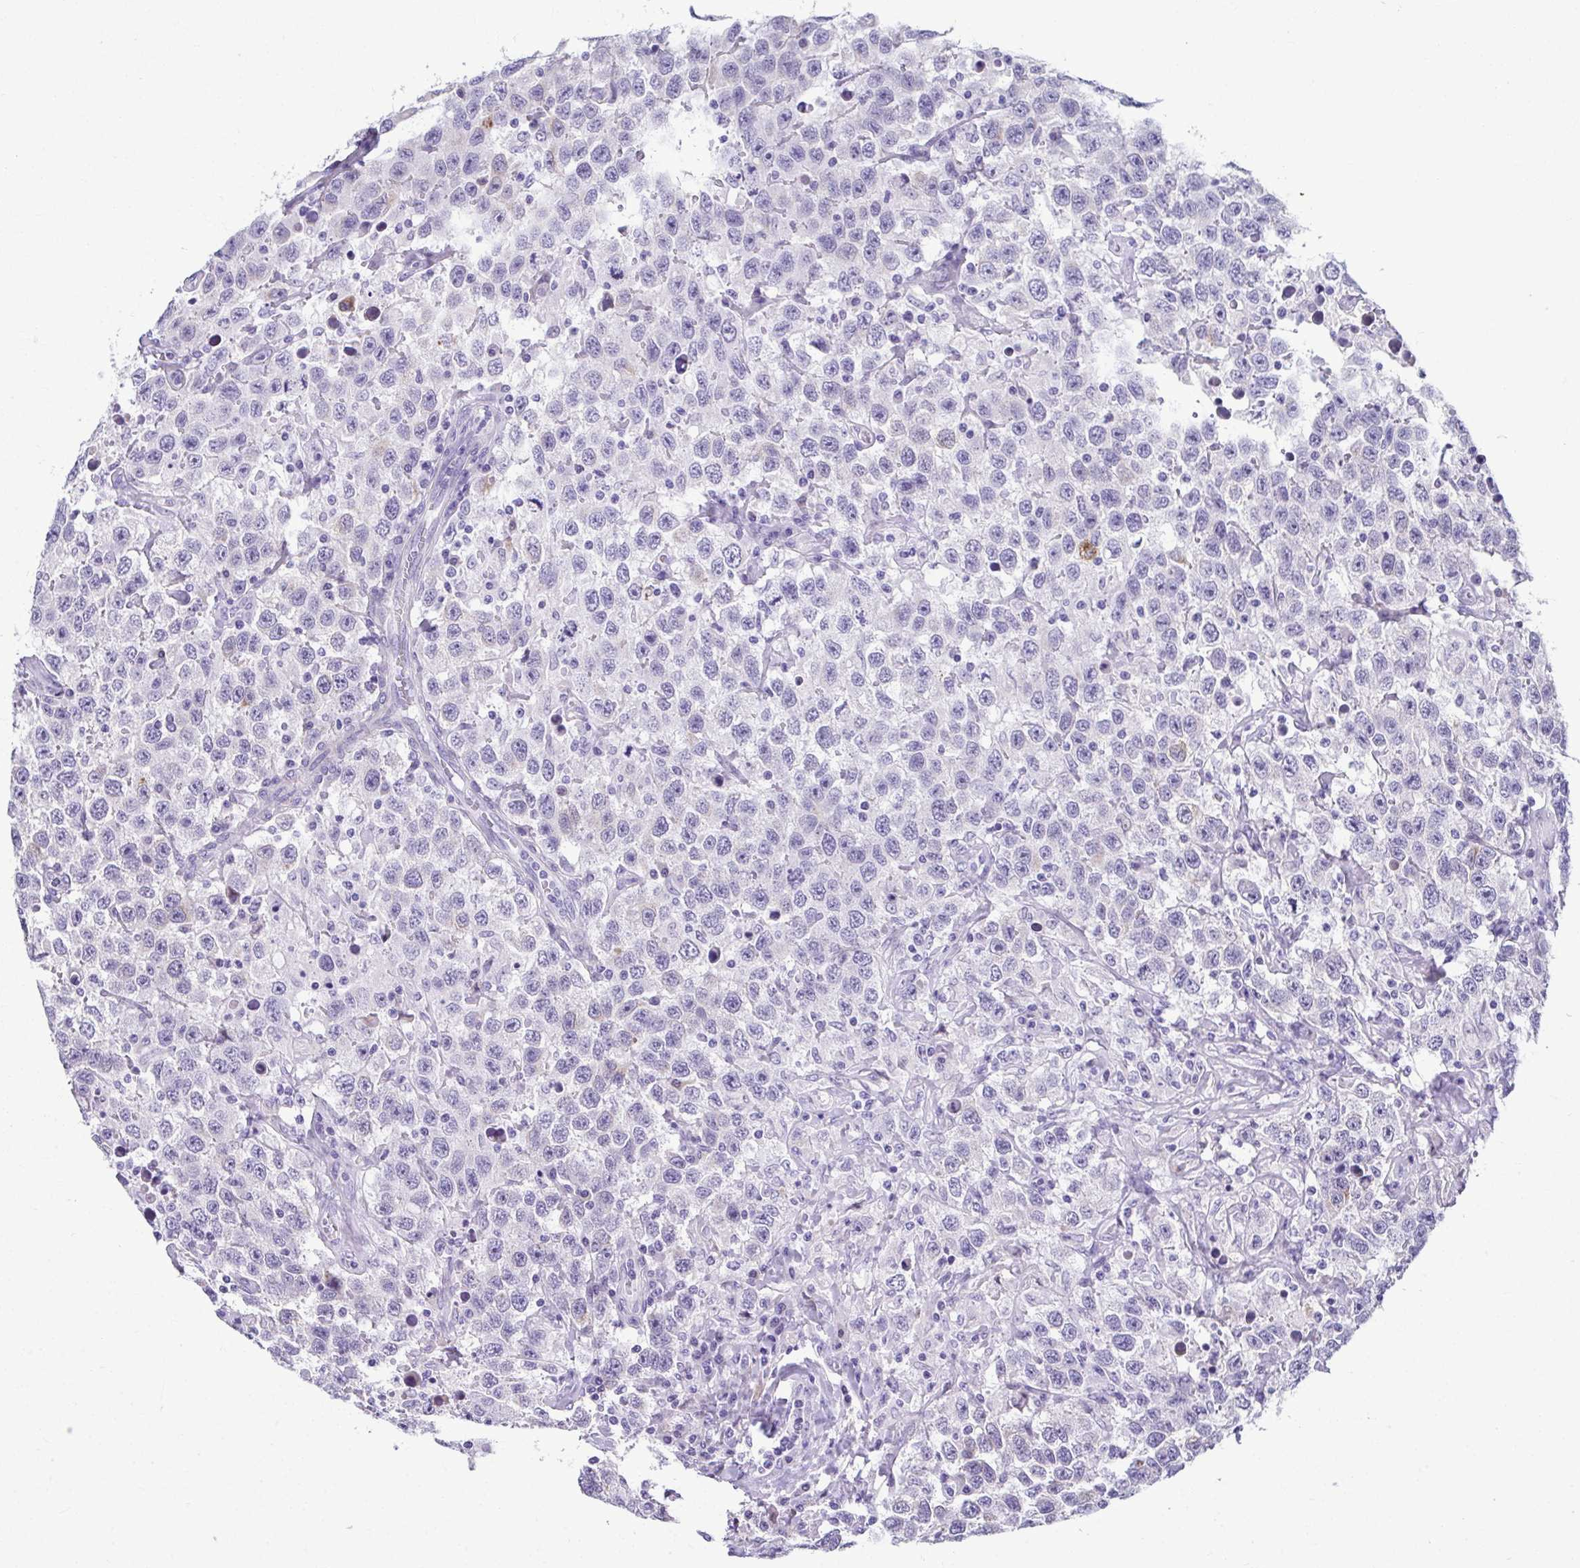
{"staining": {"intensity": "negative", "quantity": "none", "location": "none"}, "tissue": "testis cancer", "cell_type": "Tumor cells", "image_type": "cancer", "snomed": [{"axis": "morphology", "description": "Seminoma, NOS"}, {"axis": "topography", "description": "Testis"}], "caption": "The image shows no staining of tumor cells in testis cancer (seminoma). Brightfield microscopy of immunohistochemistry (IHC) stained with DAB (brown) and hematoxylin (blue), captured at high magnification.", "gene": "SERPINI1", "patient": {"sex": "male", "age": 41}}